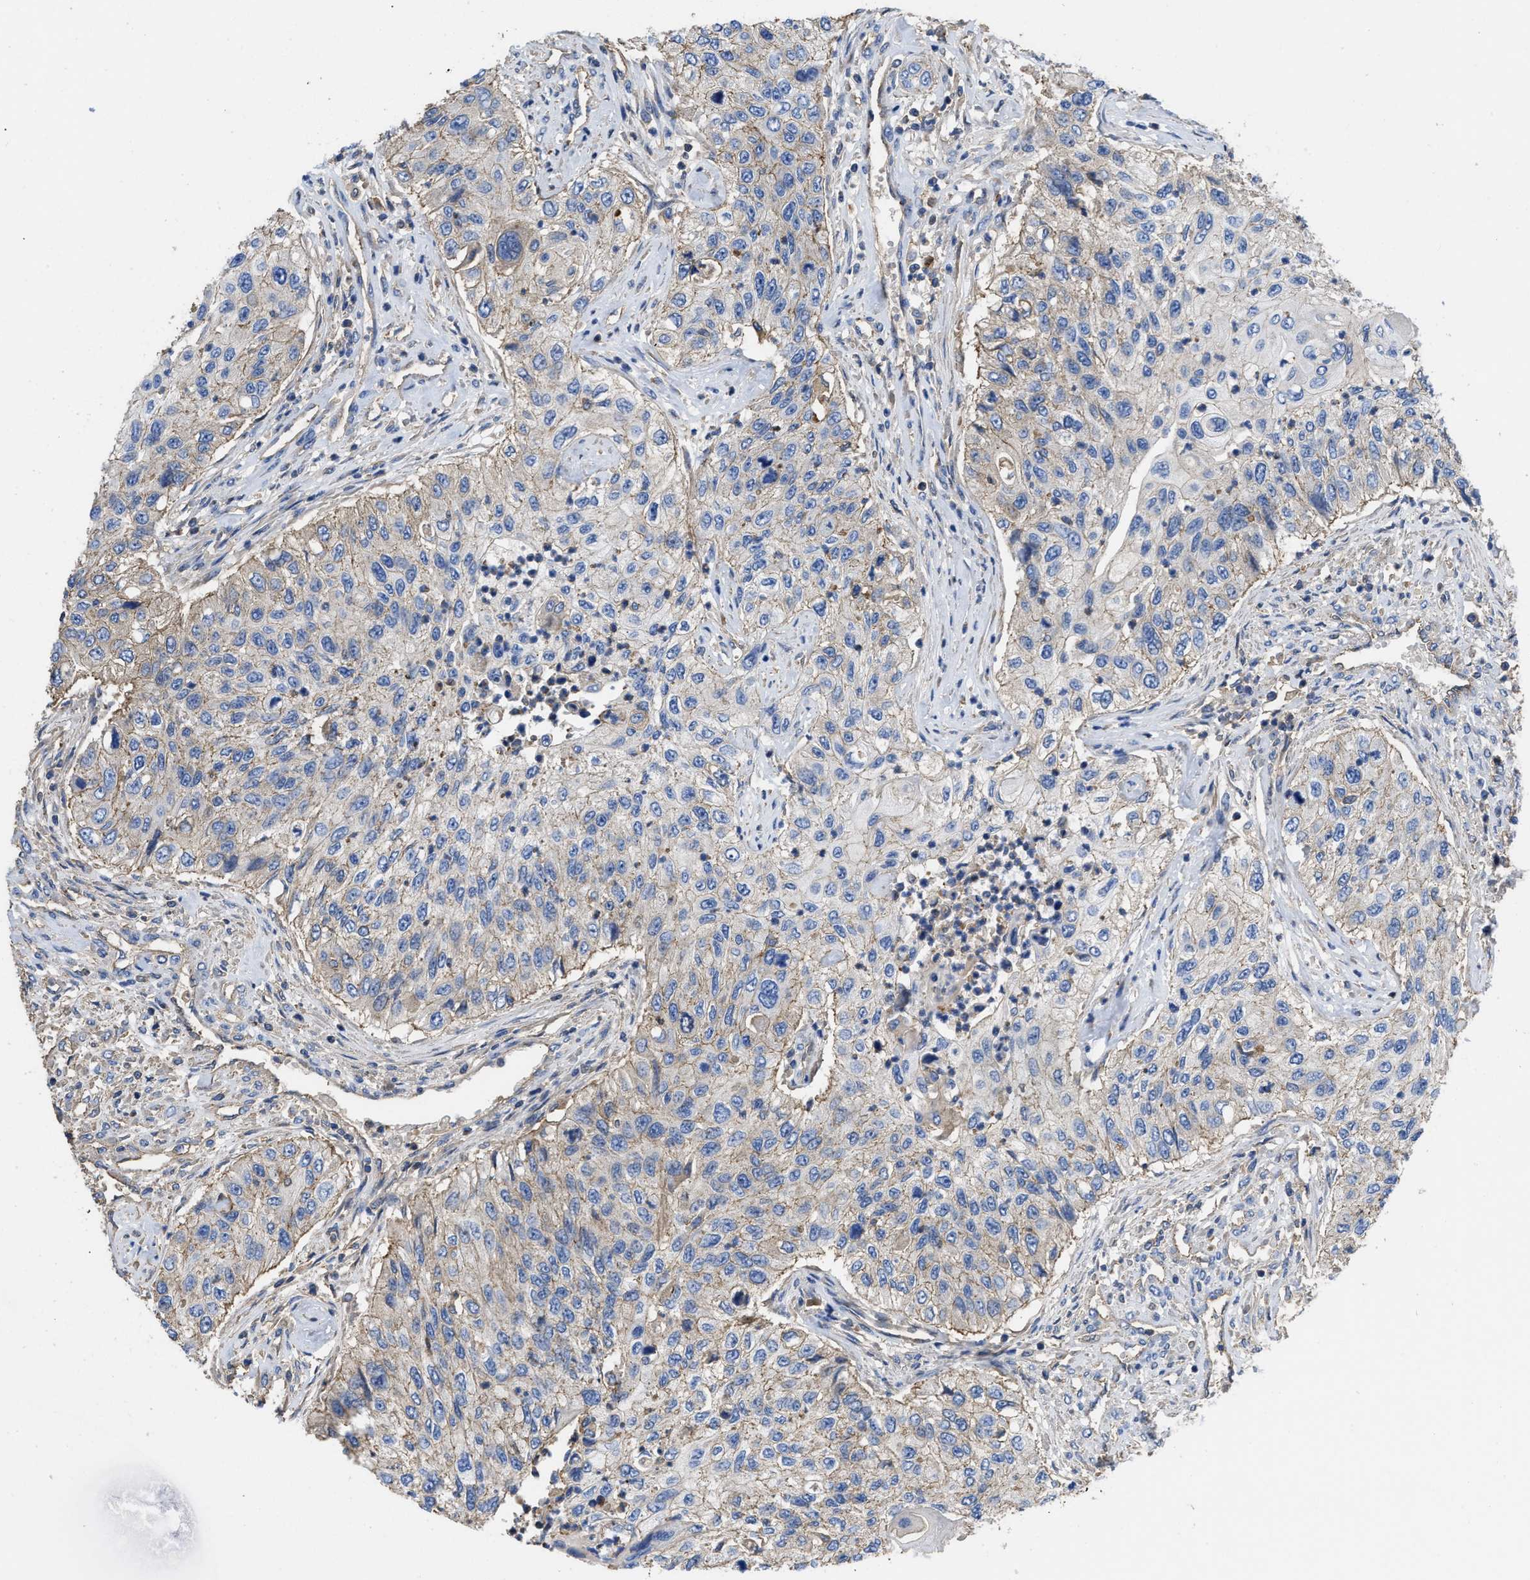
{"staining": {"intensity": "negative", "quantity": "none", "location": "none"}, "tissue": "urothelial cancer", "cell_type": "Tumor cells", "image_type": "cancer", "snomed": [{"axis": "morphology", "description": "Urothelial carcinoma, High grade"}, {"axis": "topography", "description": "Urinary bladder"}], "caption": "A micrograph of human urothelial cancer is negative for staining in tumor cells.", "gene": "USP4", "patient": {"sex": "female", "age": 60}}